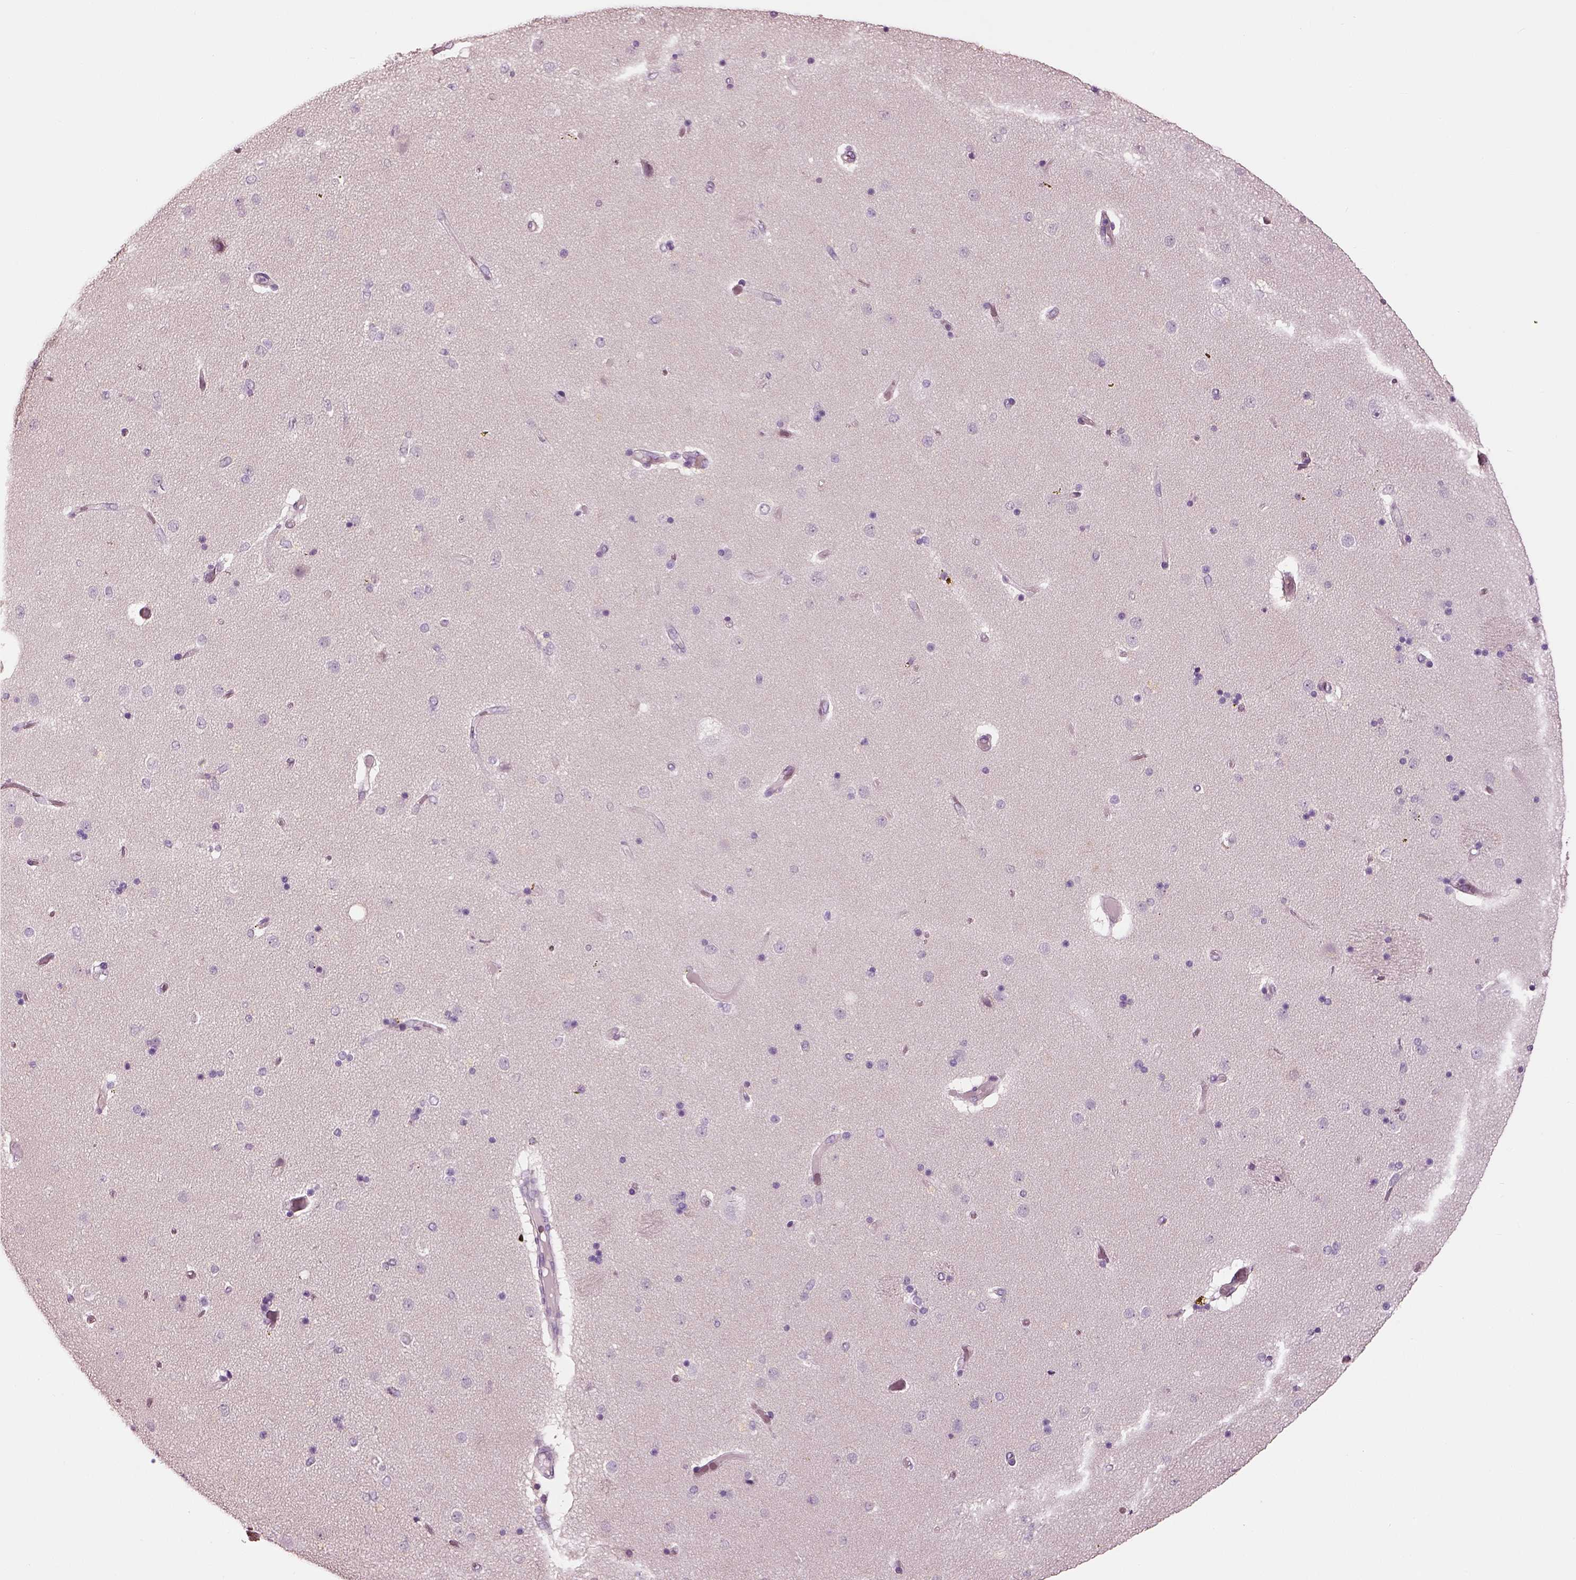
{"staining": {"intensity": "negative", "quantity": "none", "location": "none"}, "tissue": "caudate", "cell_type": "Glial cells", "image_type": "normal", "snomed": [{"axis": "morphology", "description": "Normal tissue, NOS"}, {"axis": "topography", "description": "Lateral ventricle wall"}], "caption": "Immunohistochemistry (IHC) micrograph of unremarkable caudate: caudate stained with DAB demonstrates no significant protein staining in glial cells.", "gene": "ELSPBP1", "patient": {"sex": "female", "age": 71}}